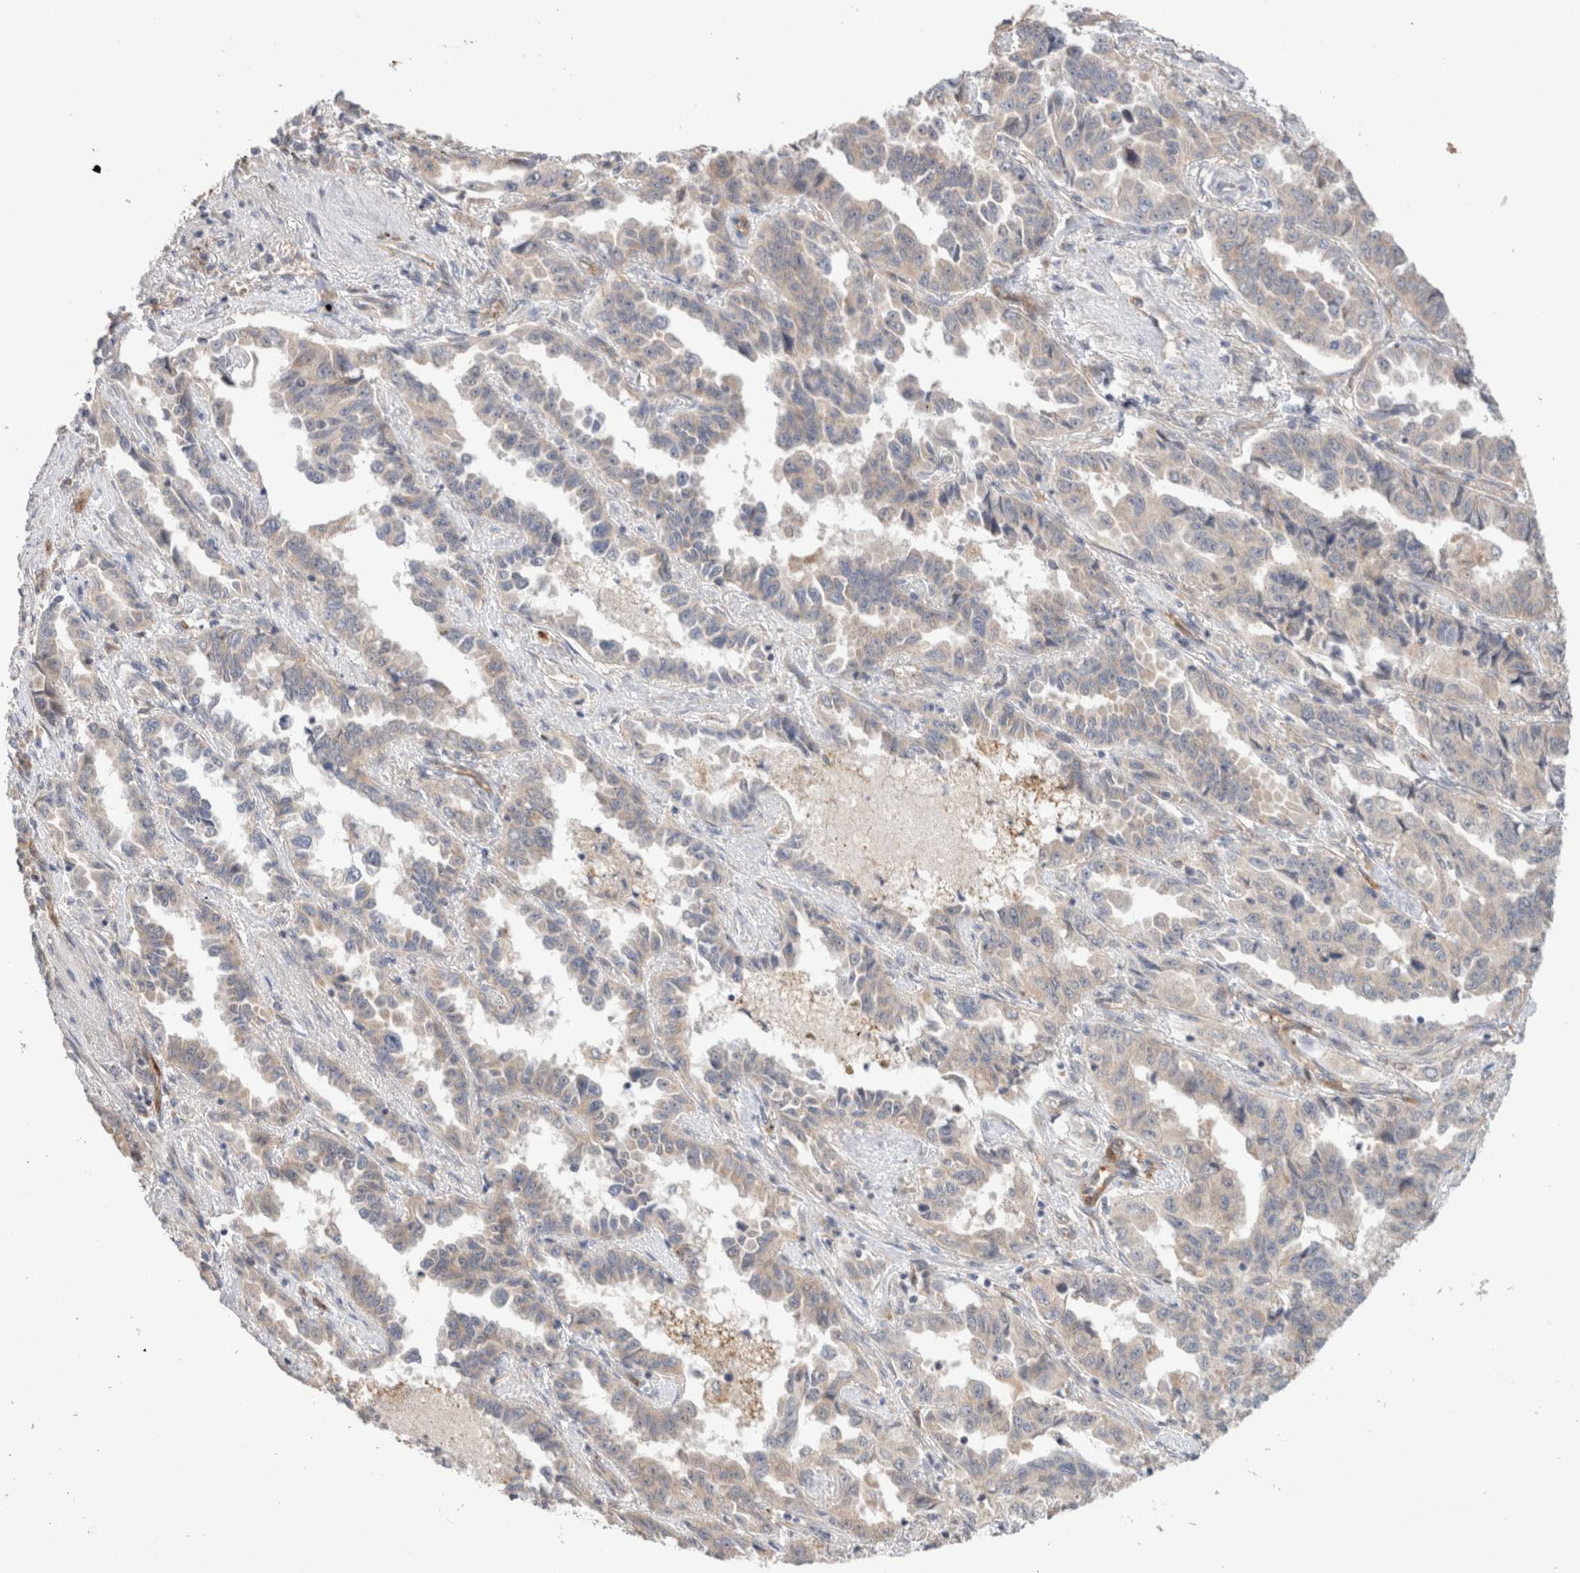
{"staining": {"intensity": "negative", "quantity": "none", "location": "none"}, "tissue": "lung cancer", "cell_type": "Tumor cells", "image_type": "cancer", "snomed": [{"axis": "morphology", "description": "Adenocarcinoma, NOS"}, {"axis": "topography", "description": "Lung"}], "caption": "IHC histopathology image of neoplastic tissue: lung cancer (adenocarcinoma) stained with DAB (3,3'-diaminobenzidine) demonstrates no significant protein expression in tumor cells.", "gene": "CA13", "patient": {"sex": "female", "age": 51}}